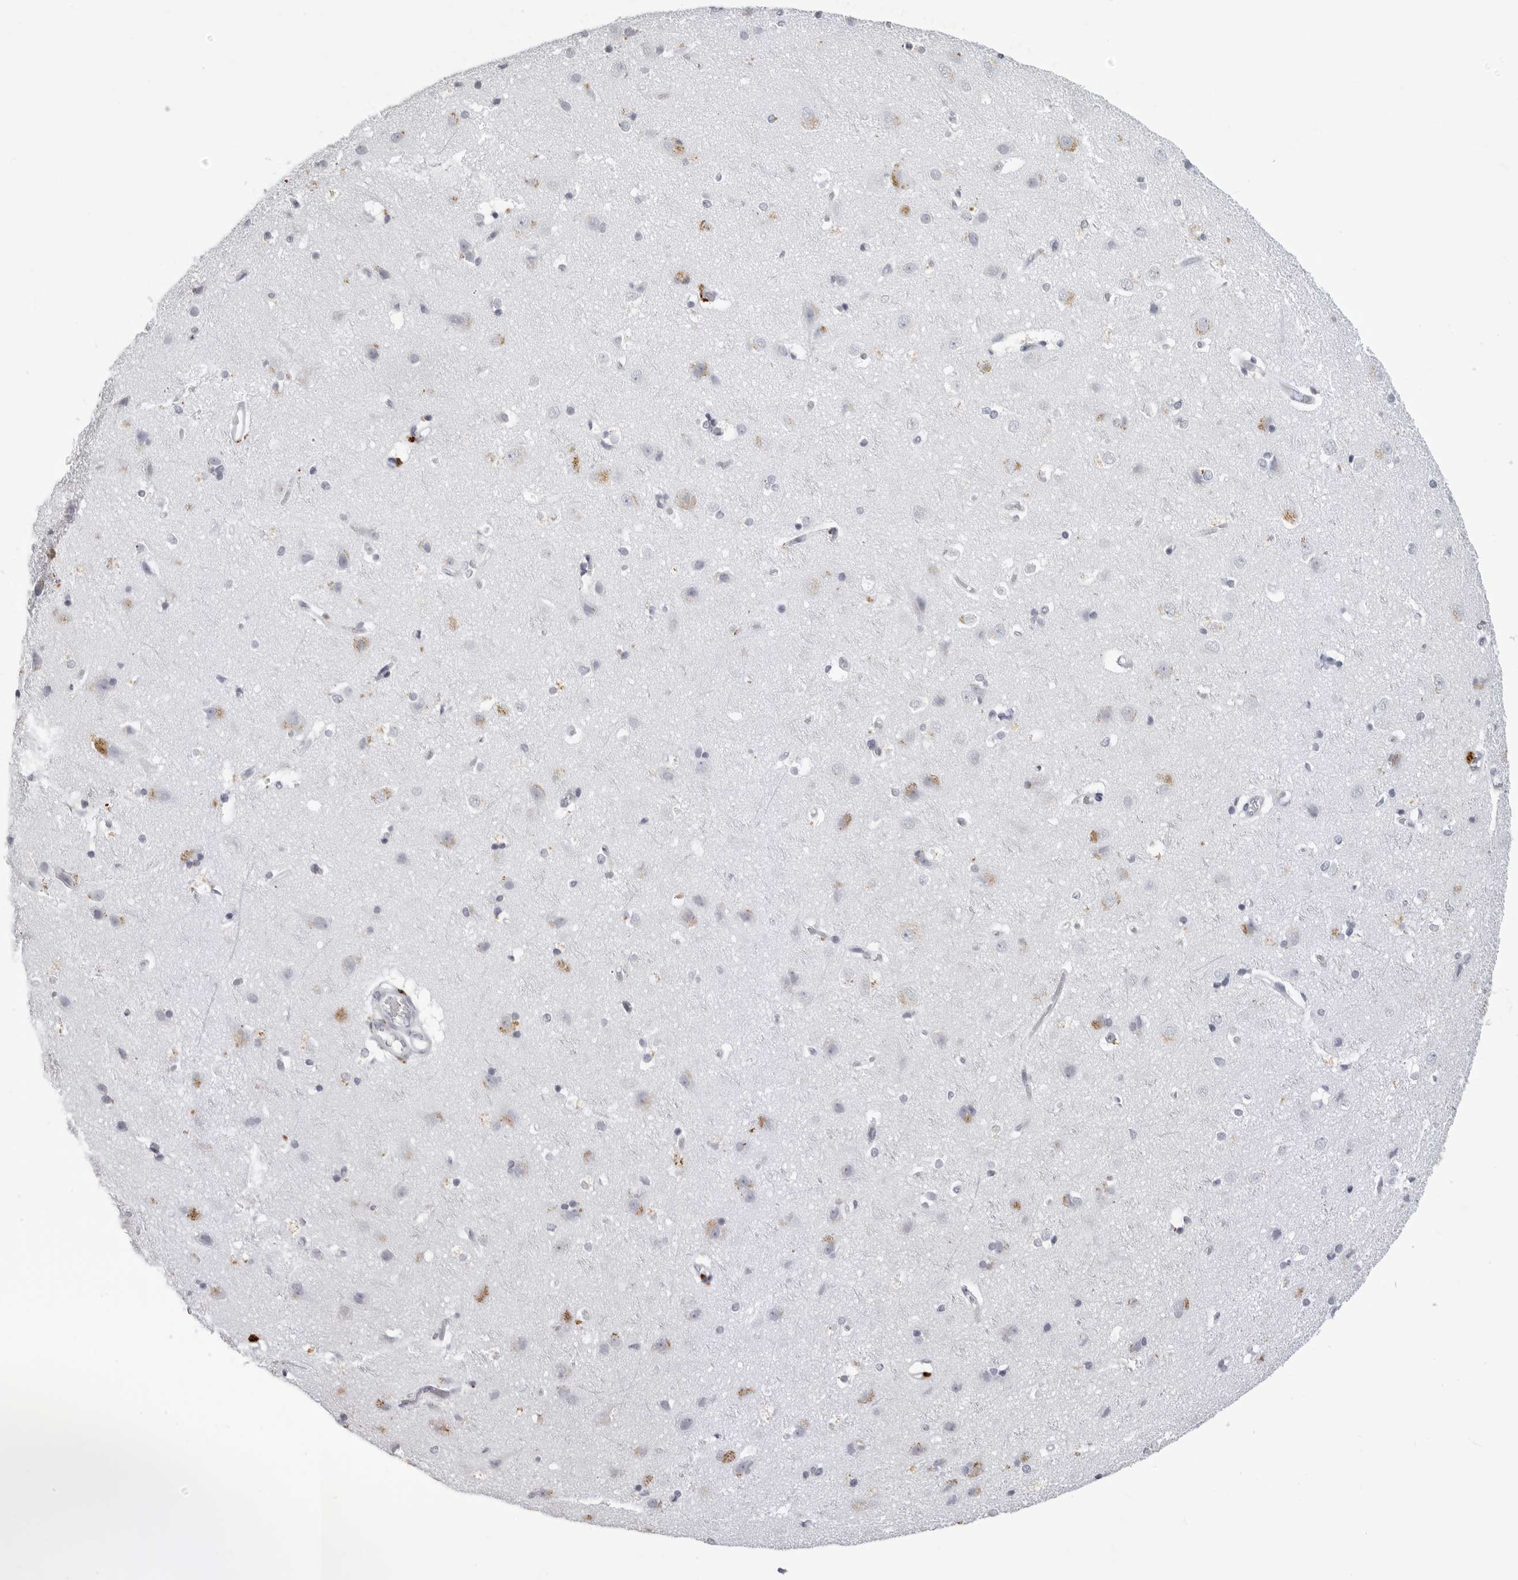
{"staining": {"intensity": "negative", "quantity": "none", "location": "none"}, "tissue": "cerebral cortex", "cell_type": "Endothelial cells", "image_type": "normal", "snomed": [{"axis": "morphology", "description": "Normal tissue, NOS"}, {"axis": "topography", "description": "Cerebral cortex"}], "caption": "Immunohistochemical staining of unremarkable cerebral cortex shows no significant staining in endothelial cells. (IHC, brightfield microscopy, high magnification).", "gene": "LGALS4", "patient": {"sex": "male", "age": 54}}